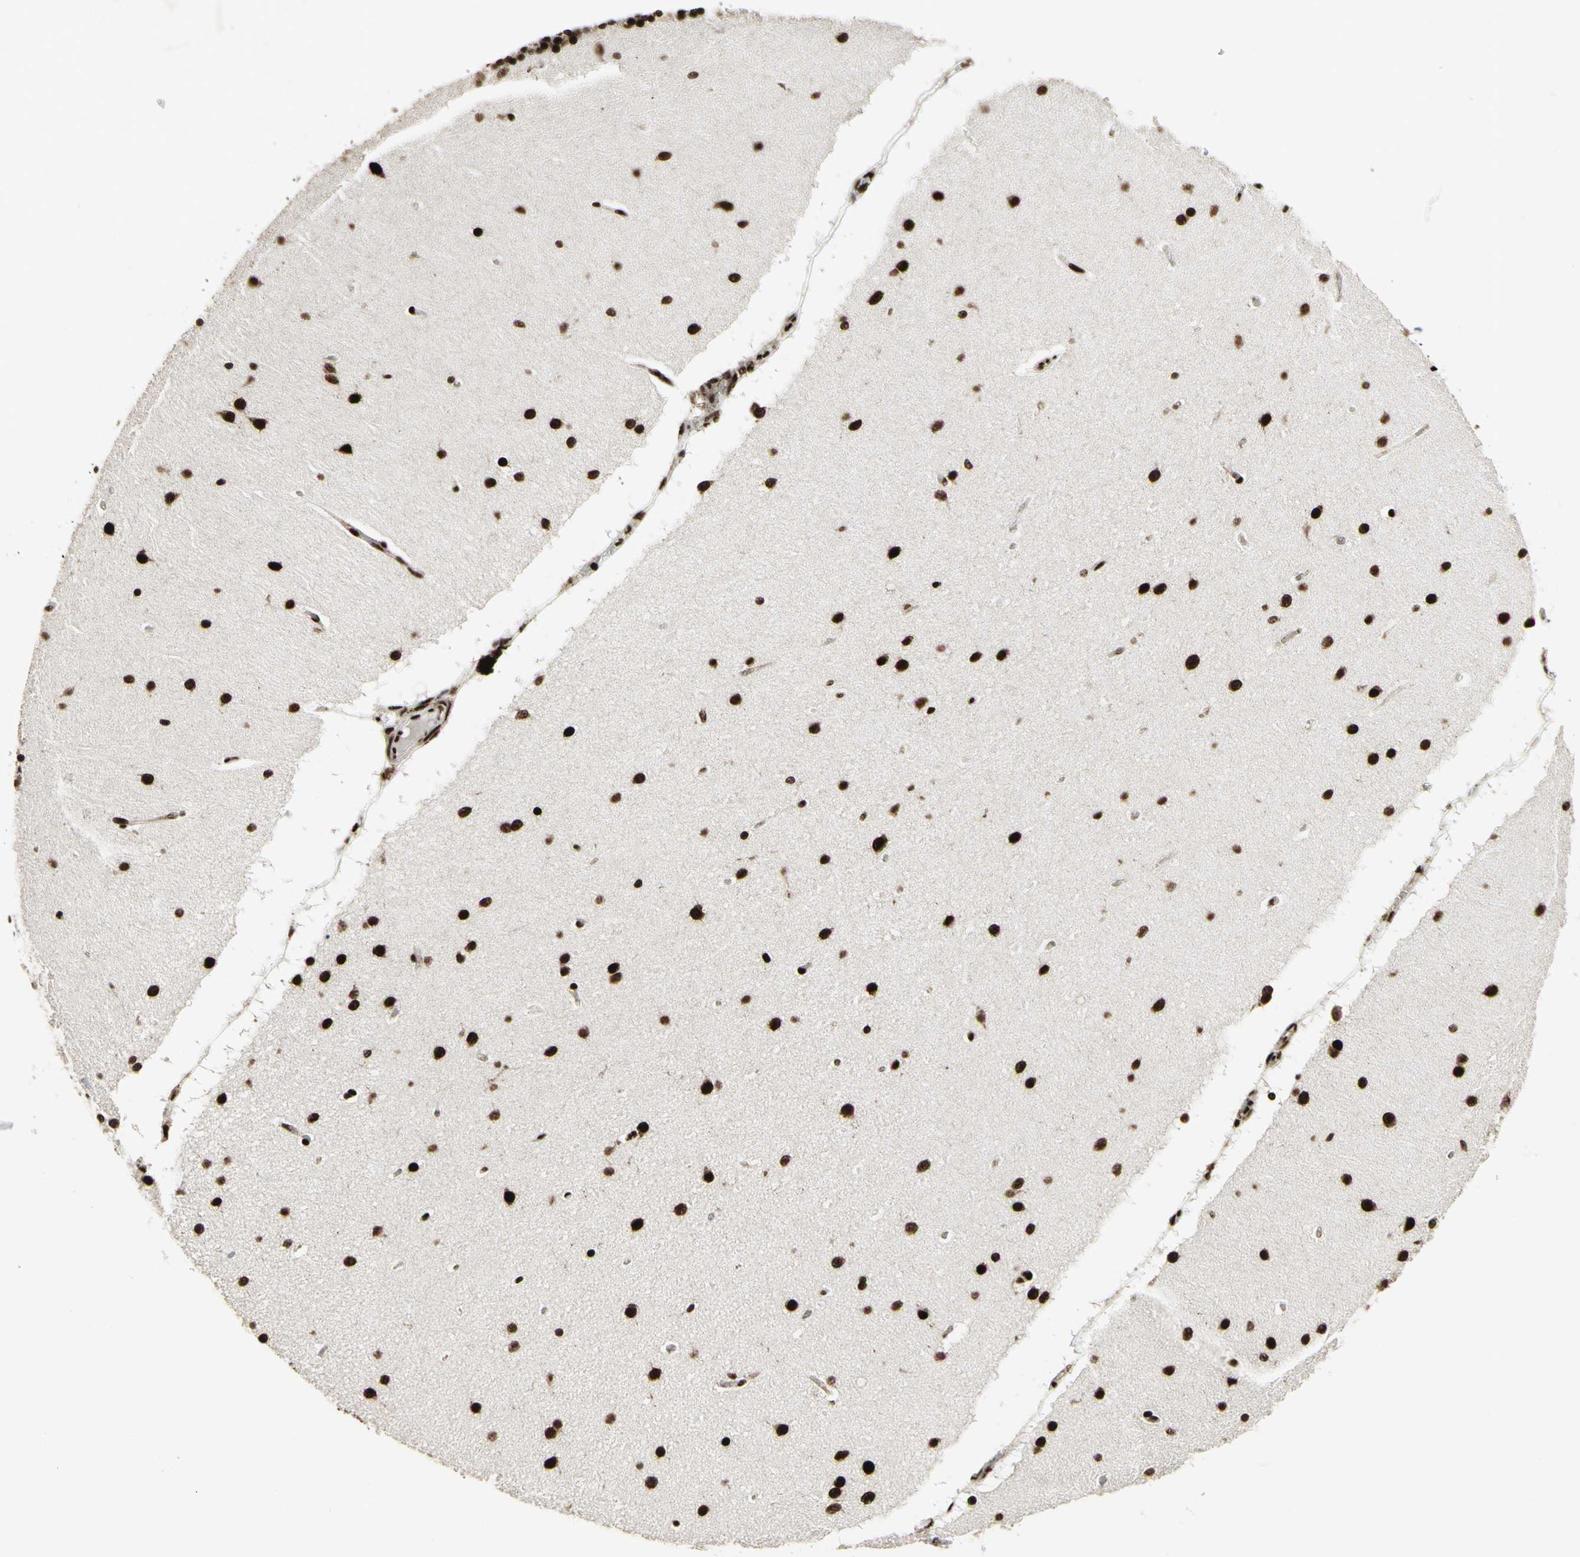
{"staining": {"intensity": "strong", "quantity": ">75%", "location": "nuclear"}, "tissue": "cerebellum", "cell_type": "Cells in granular layer", "image_type": "normal", "snomed": [{"axis": "morphology", "description": "Normal tissue, NOS"}, {"axis": "topography", "description": "Cerebellum"}], "caption": "Protein analysis of normal cerebellum demonstrates strong nuclear positivity in about >75% of cells in granular layer.", "gene": "U2AF2", "patient": {"sex": "female", "age": 54}}